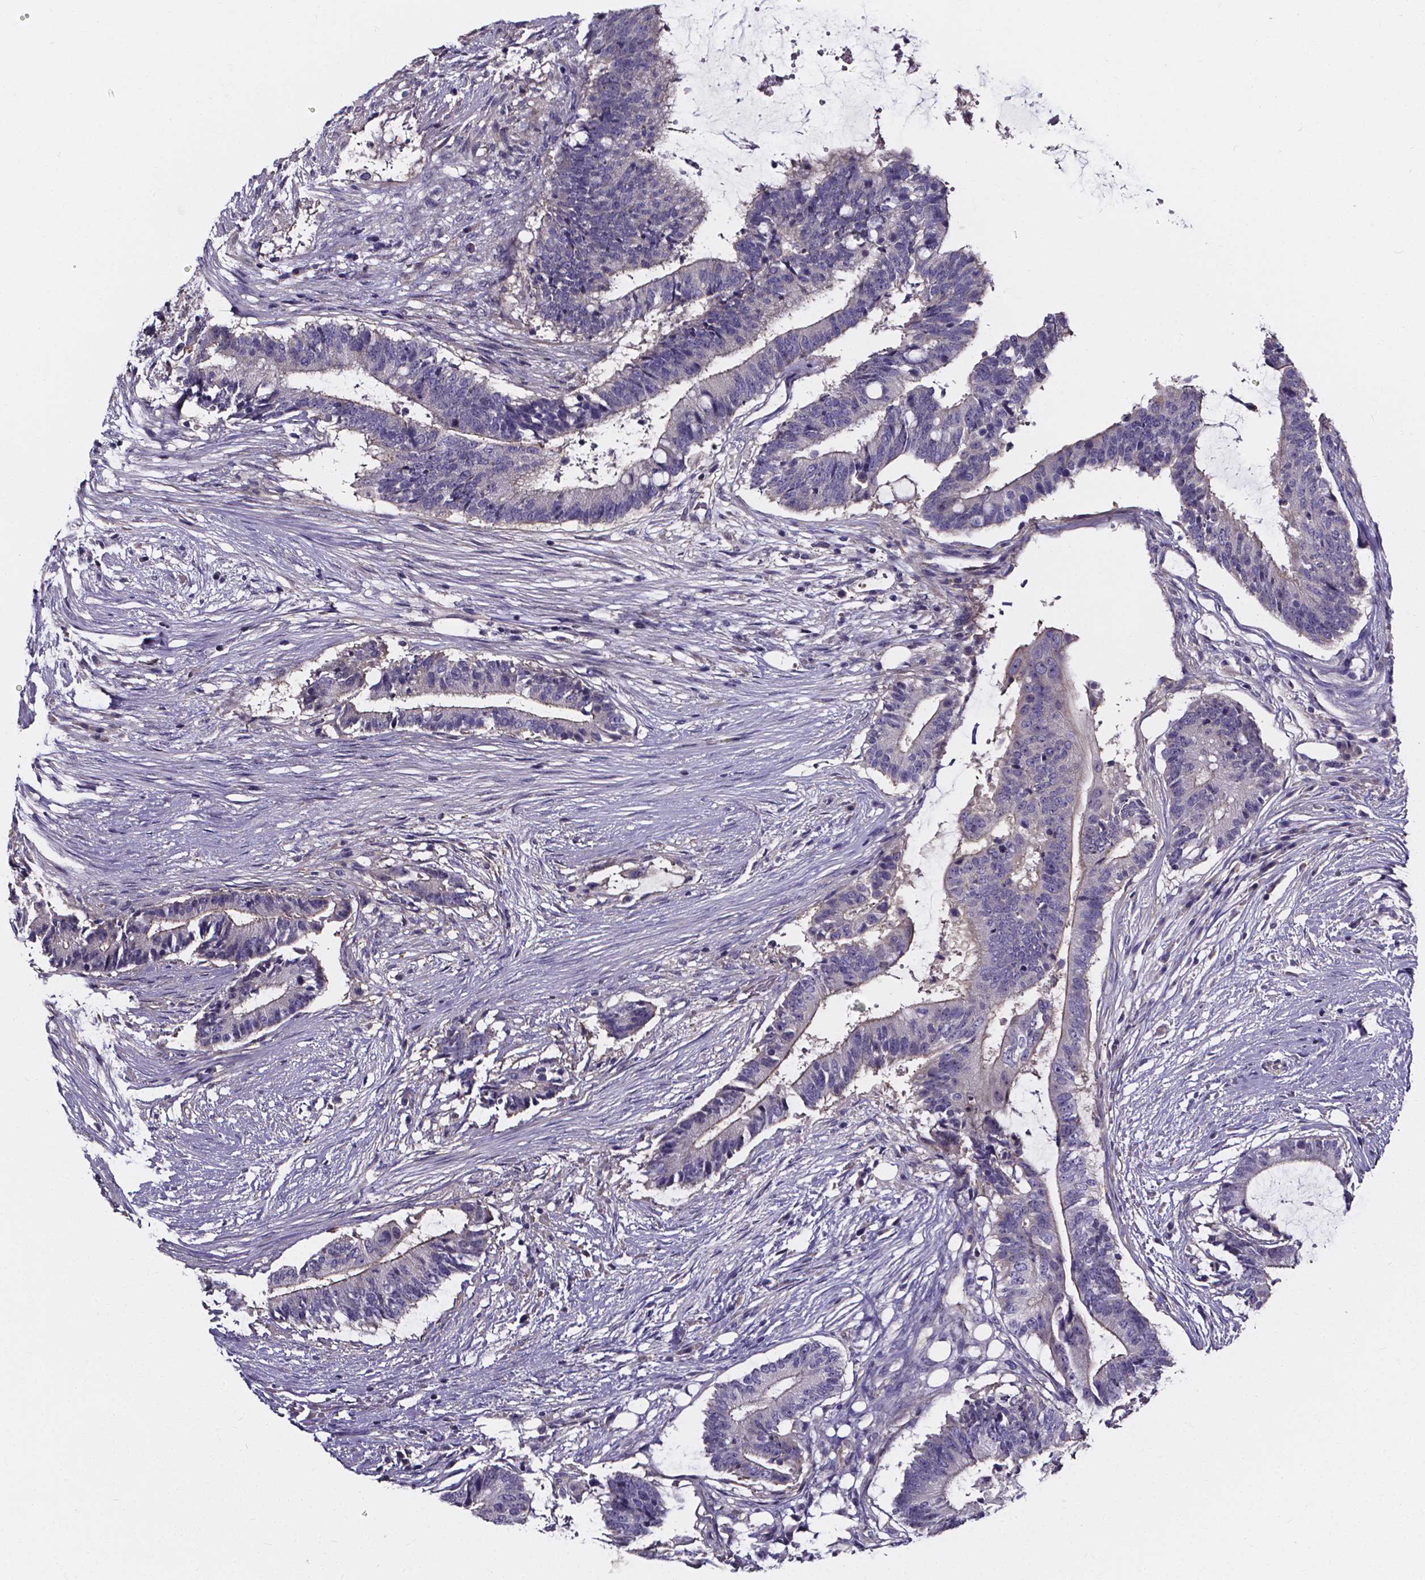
{"staining": {"intensity": "negative", "quantity": "none", "location": "none"}, "tissue": "colorectal cancer", "cell_type": "Tumor cells", "image_type": "cancer", "snomed": [{"axis": "morphology", "description": "Adenocarcinoma, NOS"}, {"axis": "topography", "description": "Colon"}], "caption": "IHC micrograph of neoplastic tissue: human colorectal cancer (adenocarcinoma) stained with DAB shows no significant protein staining in tumor cells.", "gene": "CACNG8", "patient": {"sex": "female", "age": 43}}